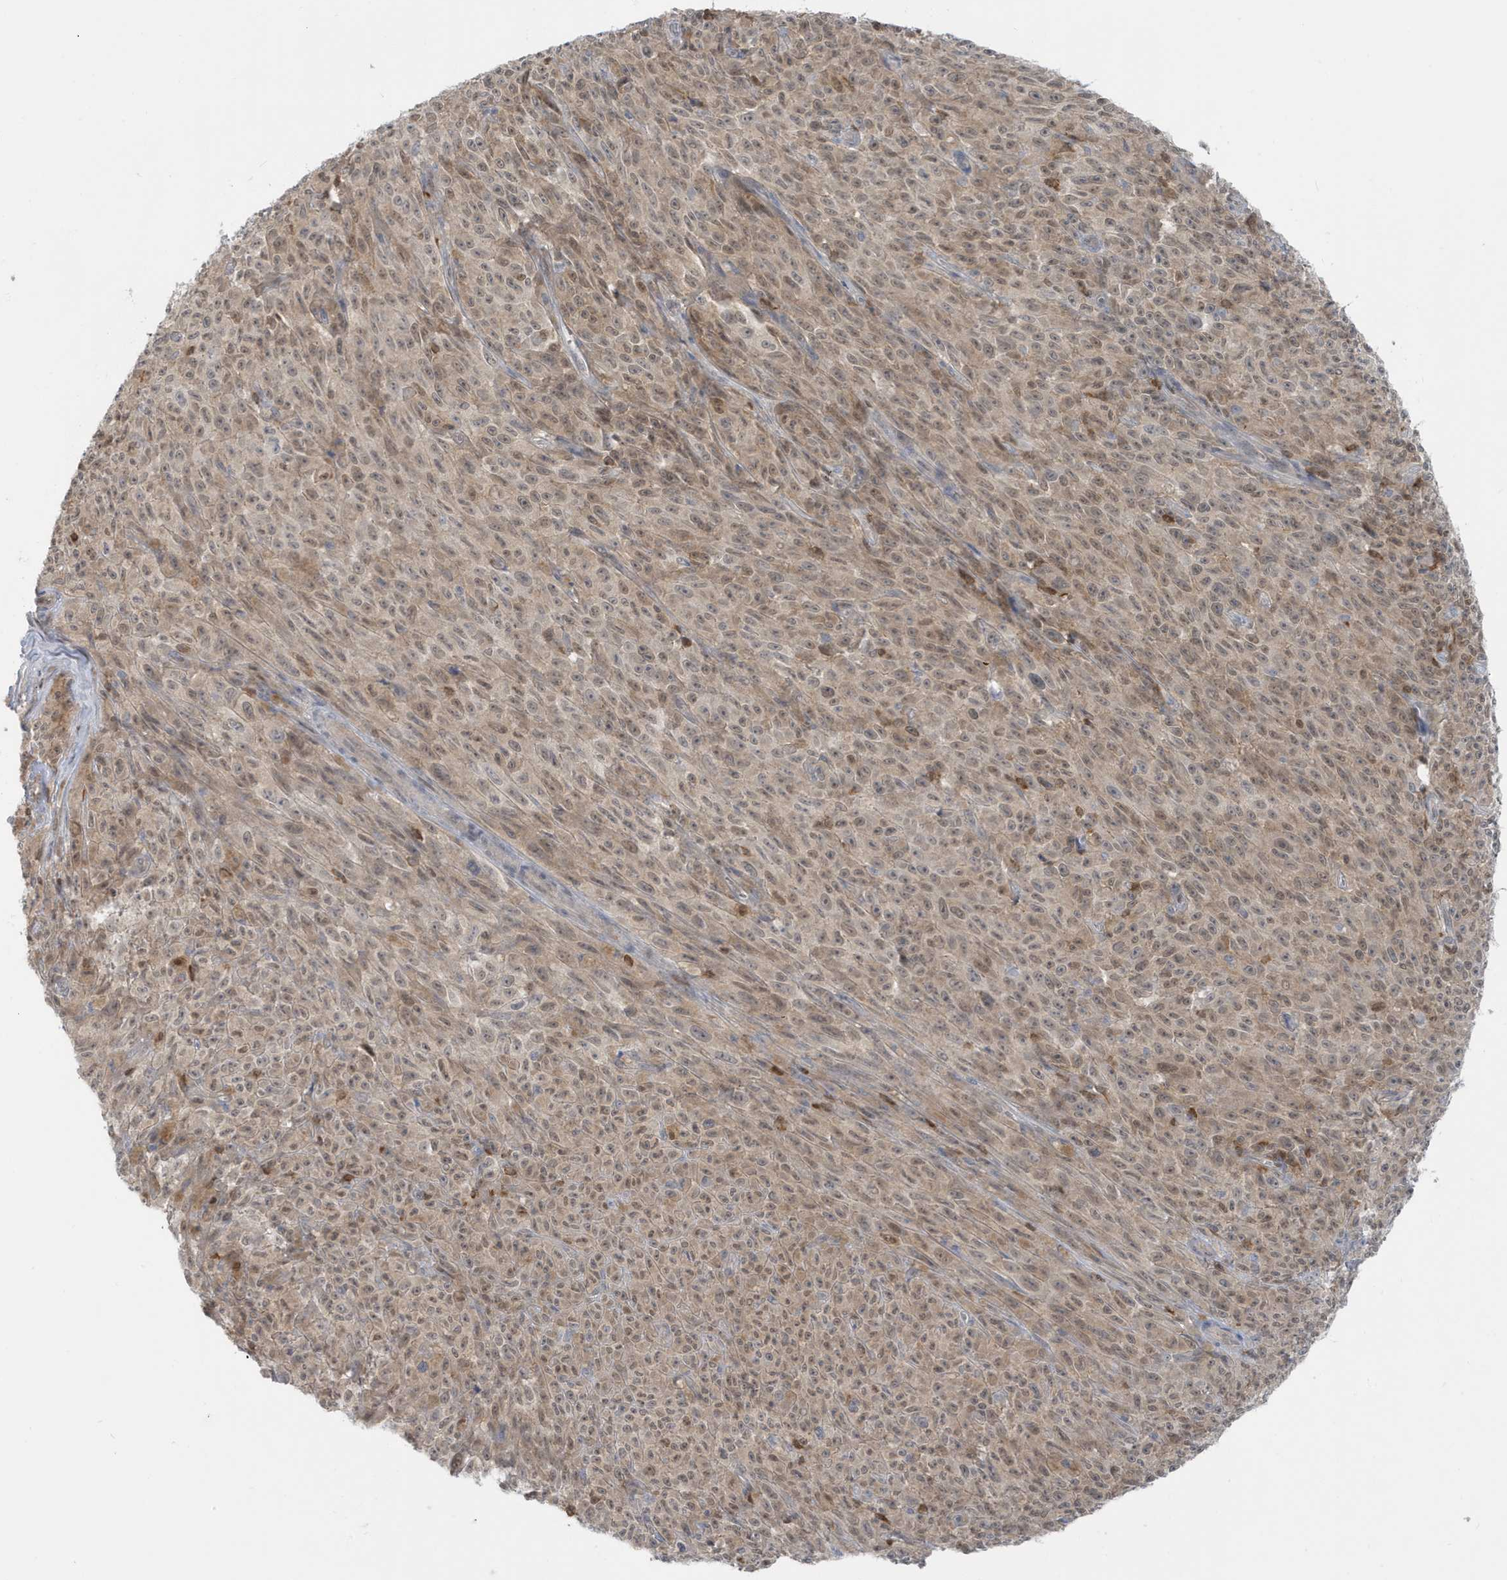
{"staining": {"intensity": "weak", "quantity": ">75%", "location": "cytoplasmic/membranous,nuclear"}, "tissue": "melanoma", "cell_type": "Tumor cells", "image_type": "cancer", "snomed": [{"axis": "morphology", "description": "Malignant melanoma, NOS"}, {"axis": "topography", "description": "Skin"}], "caption": "Melanoma tissue exhibits weak cytoplasmic/membranous and nuclear positivity in approximately >75% of tumor cells", "gene": "OGA", "patient": {"sex": "female", "age": 82}}